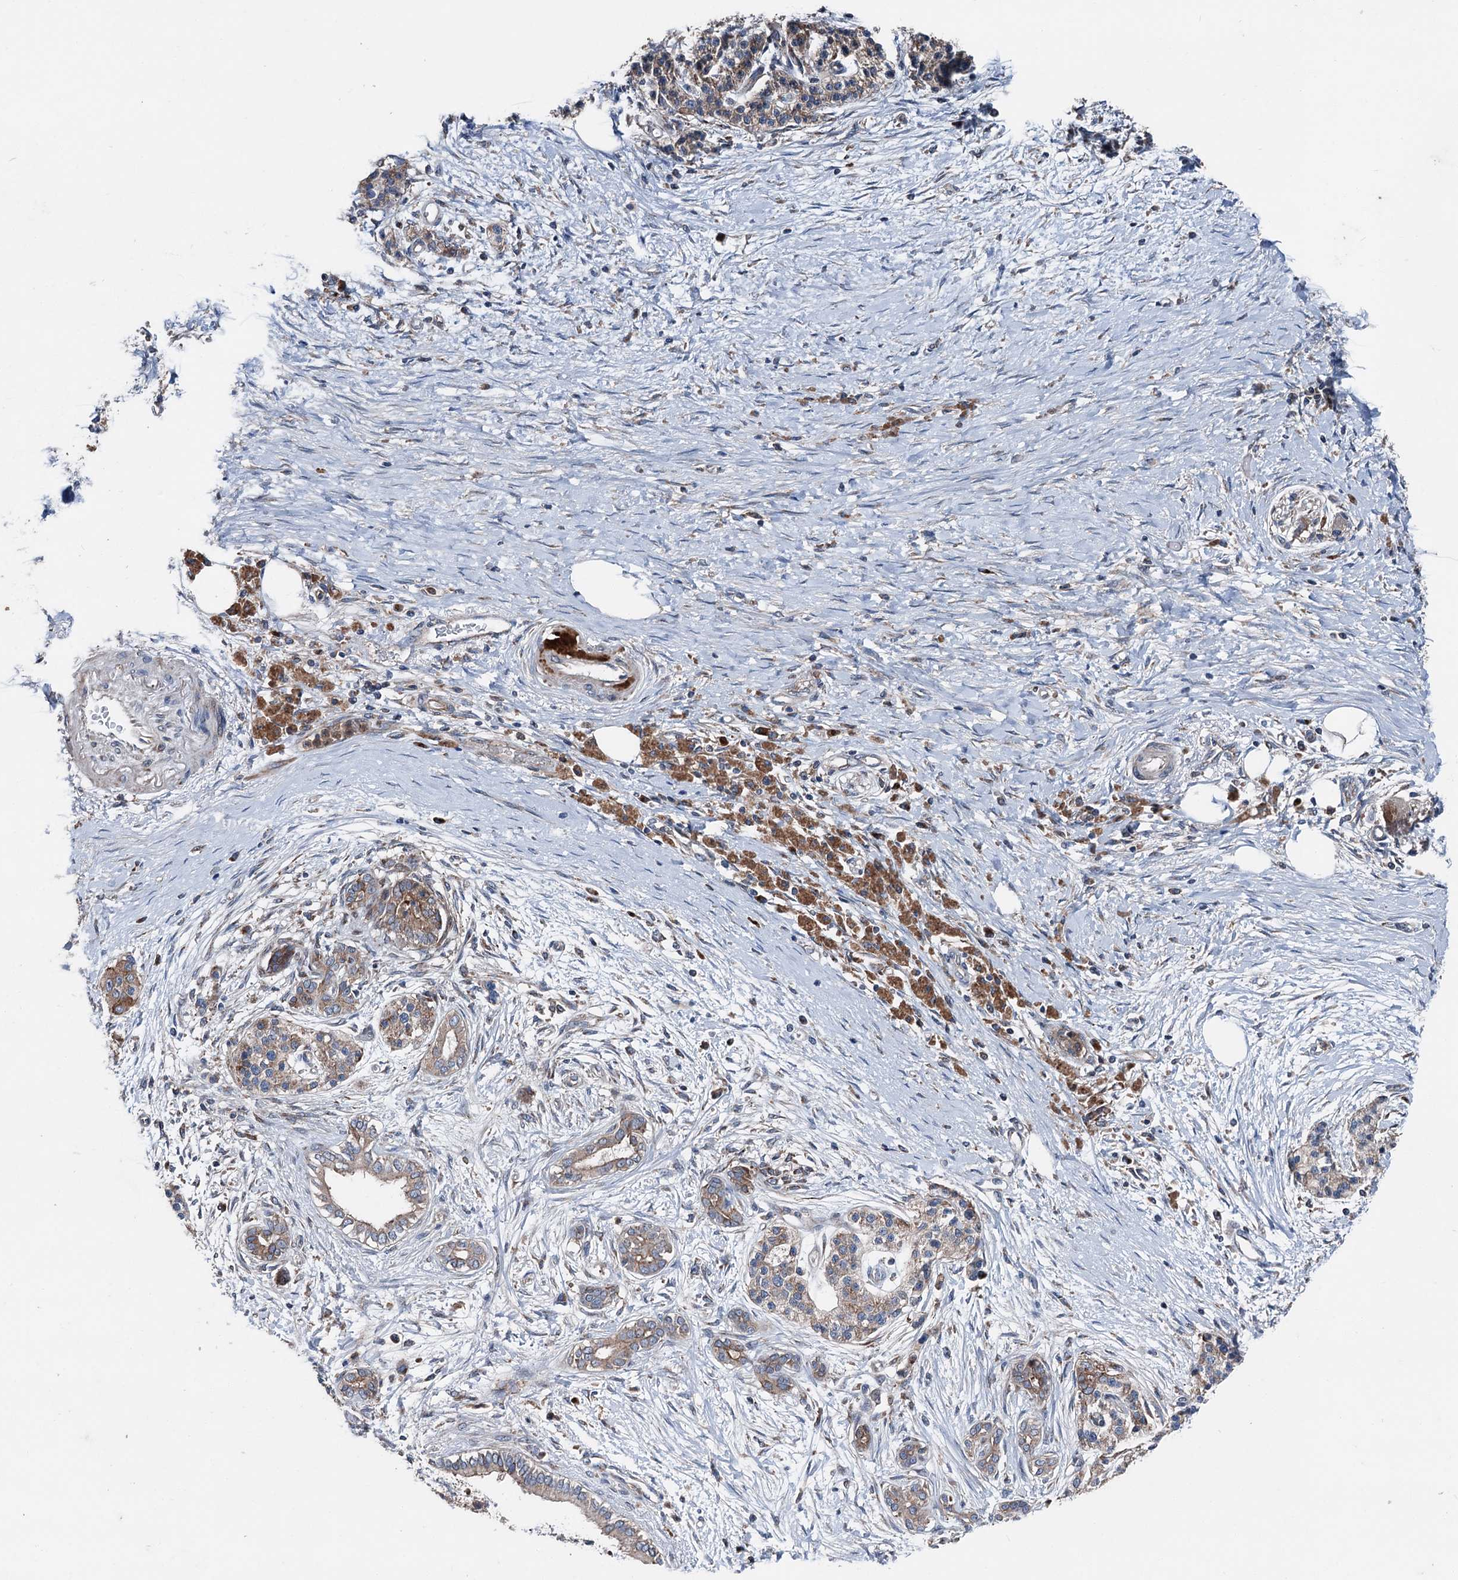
{"staining": {"intensity": "weak", "quantity": "25%-75%", "location": "cytoplasmic/membranous"}, "tissue": "pancreatic cancer", "cell_type": "Tumor cells", "image_type": "cancer", "snomed": [{"axis": "morphology", "description": "Adenocarcinoma, NOS"}, {"axis": "topography", "description": "Pancreas"}], "caption": "Human adenocarcinoma (pancreatic) stained for a protein (brown) displays weak cytoplasmic/membranous positive staining in about 25%-75% of tumor cells.", "gene": "RUFY1", "patient": {"sex": "male", "age": 58}}